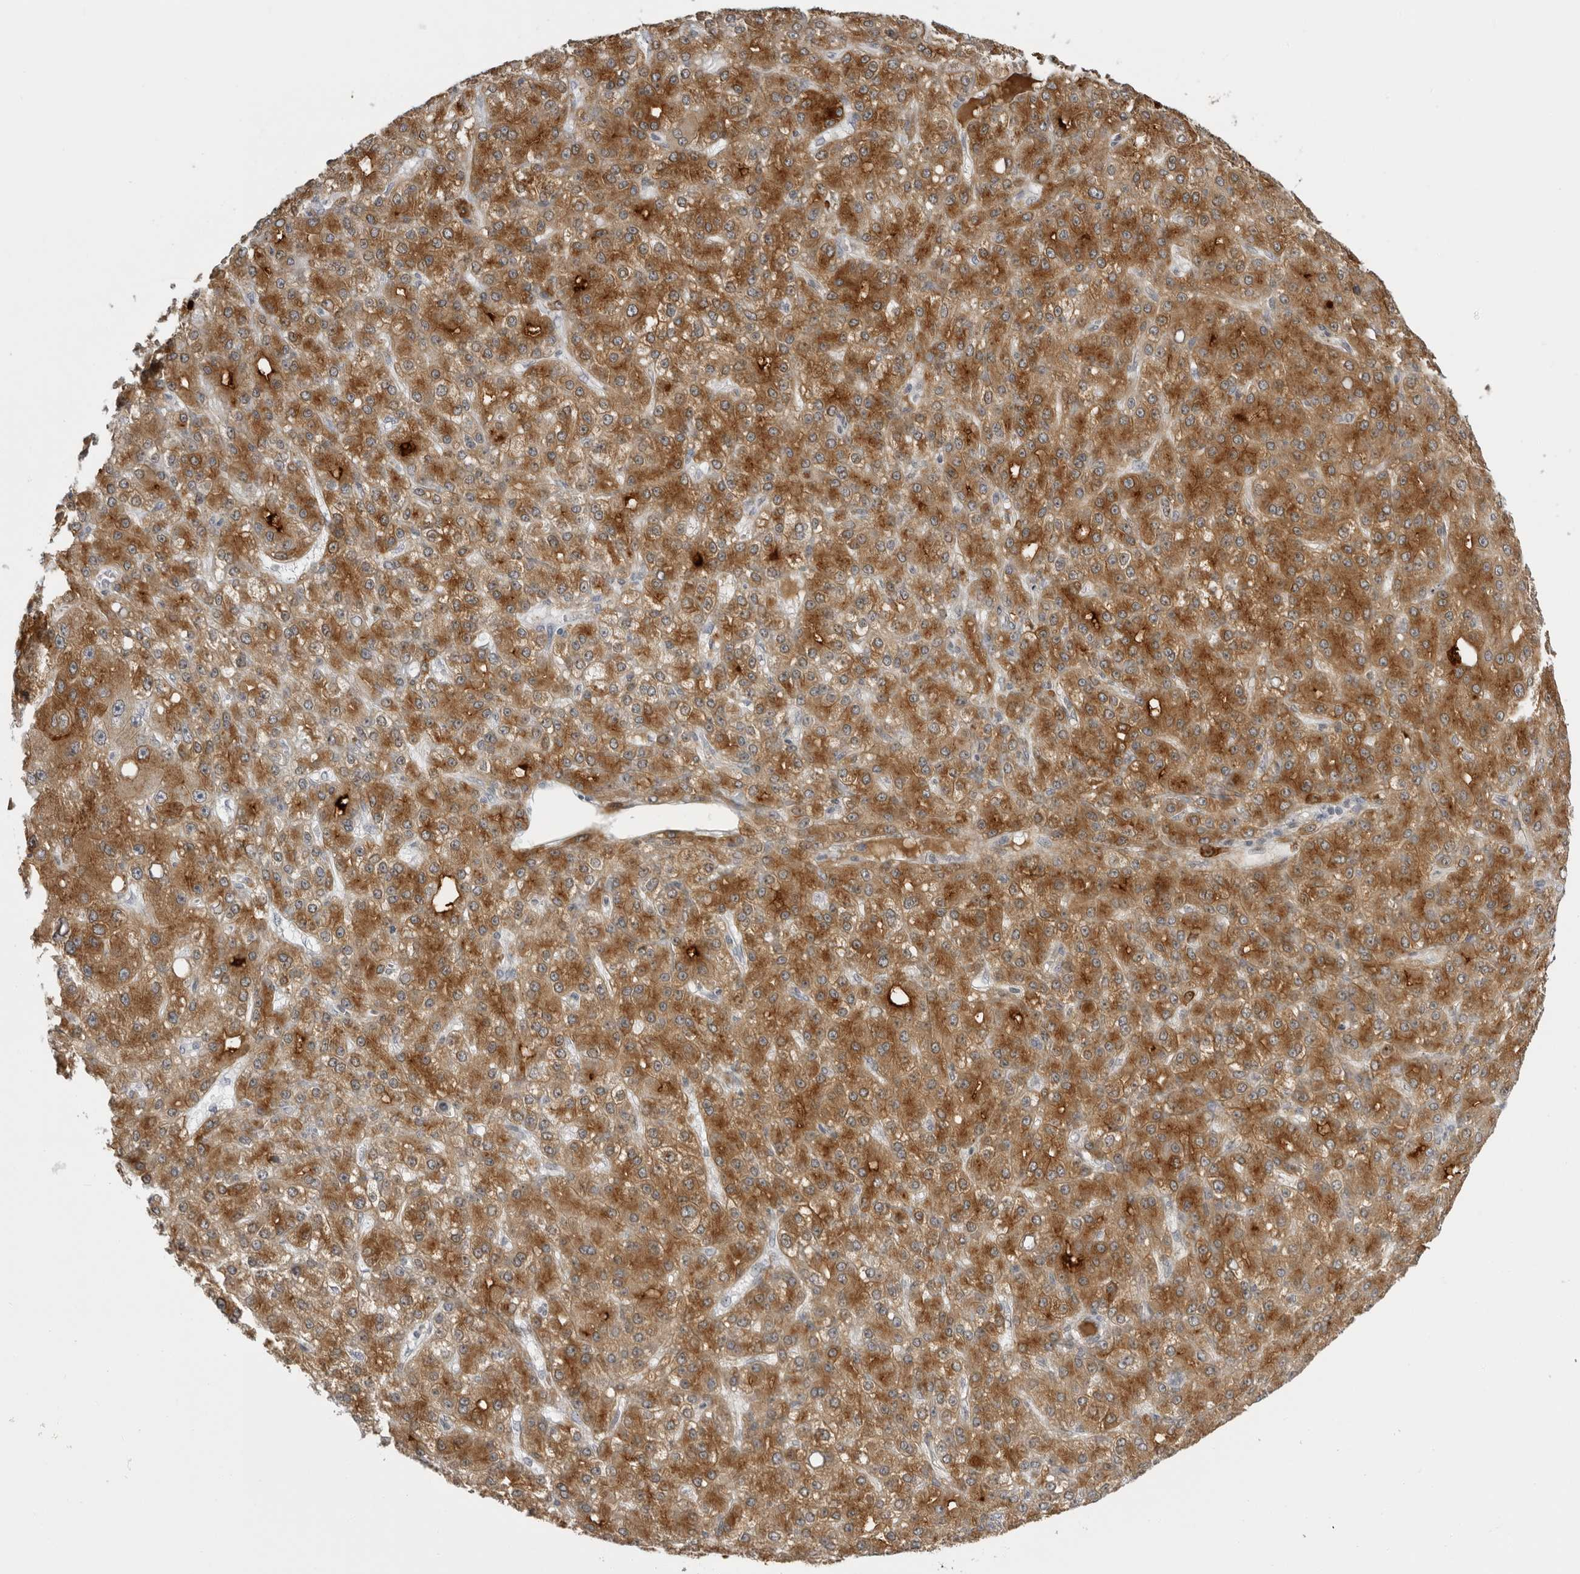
{"staining": {"intensity": "strong", "quantity": ">75%", "location": "cytoplasmic/membranous"}, "tissue": "liver cancer", "cell_type": "Tumor cells", "image_type": "cancer", "snomed": [{"axis": "morphology", "description": "Carcinoma, Hepatocellular, NOS"}, {"axis": "topography", "description": "Liver"}], "caption": "Protein staining shows strong cytoplasmic/membranous positivity in about >75% of tumor cells in liver cancer.", "gene": "SERPINF2", "patient": {"sex": "male", "age": 67}}